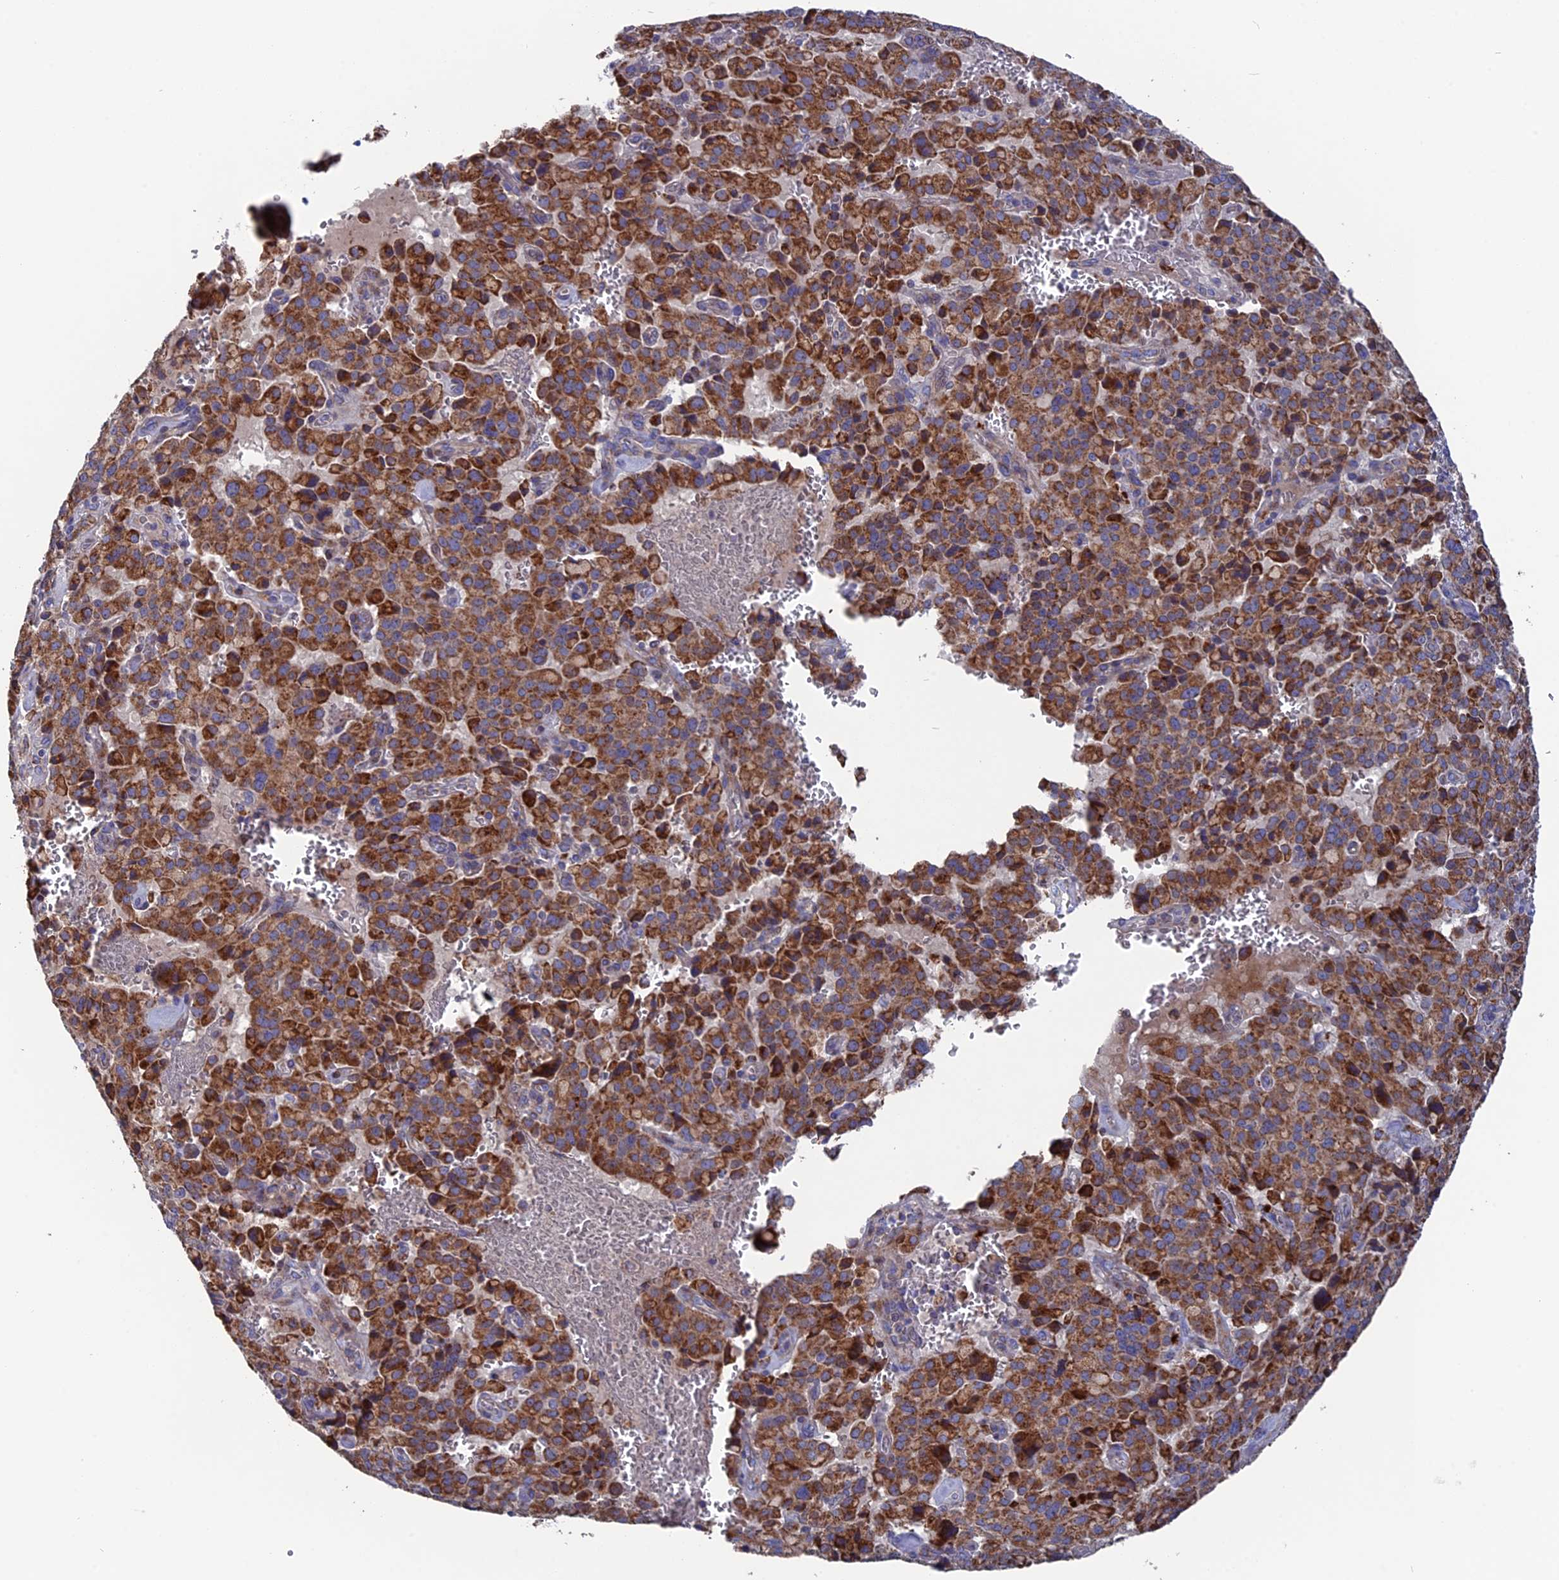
{"staining": {"intensity": "strong", "quantity": ">75%", "location": "cytoplasmic/membranous"}, "tissue": "pancreatic cancer", "cell_type": "Tumor cells", "image_type": "cancer", "snomed": [{"axis": "morphology", "description": "Adenocarcinoma, NOS"}, {"axis": "topography", "description": "Pancreas"}], "caption": "Immunohistochemistry photomicrograph of neoplastic tissue: pancreatic cancer stained using immunohistochemistry (IHC) reveals high levels of strong protein expression localized specifically in the cytoplasmic/membranous of tumor cells, appearing as a cytoplasmic/membranous brown color.", "gene": "TGFA", "patient": {"sex": "male", "age": 65}}